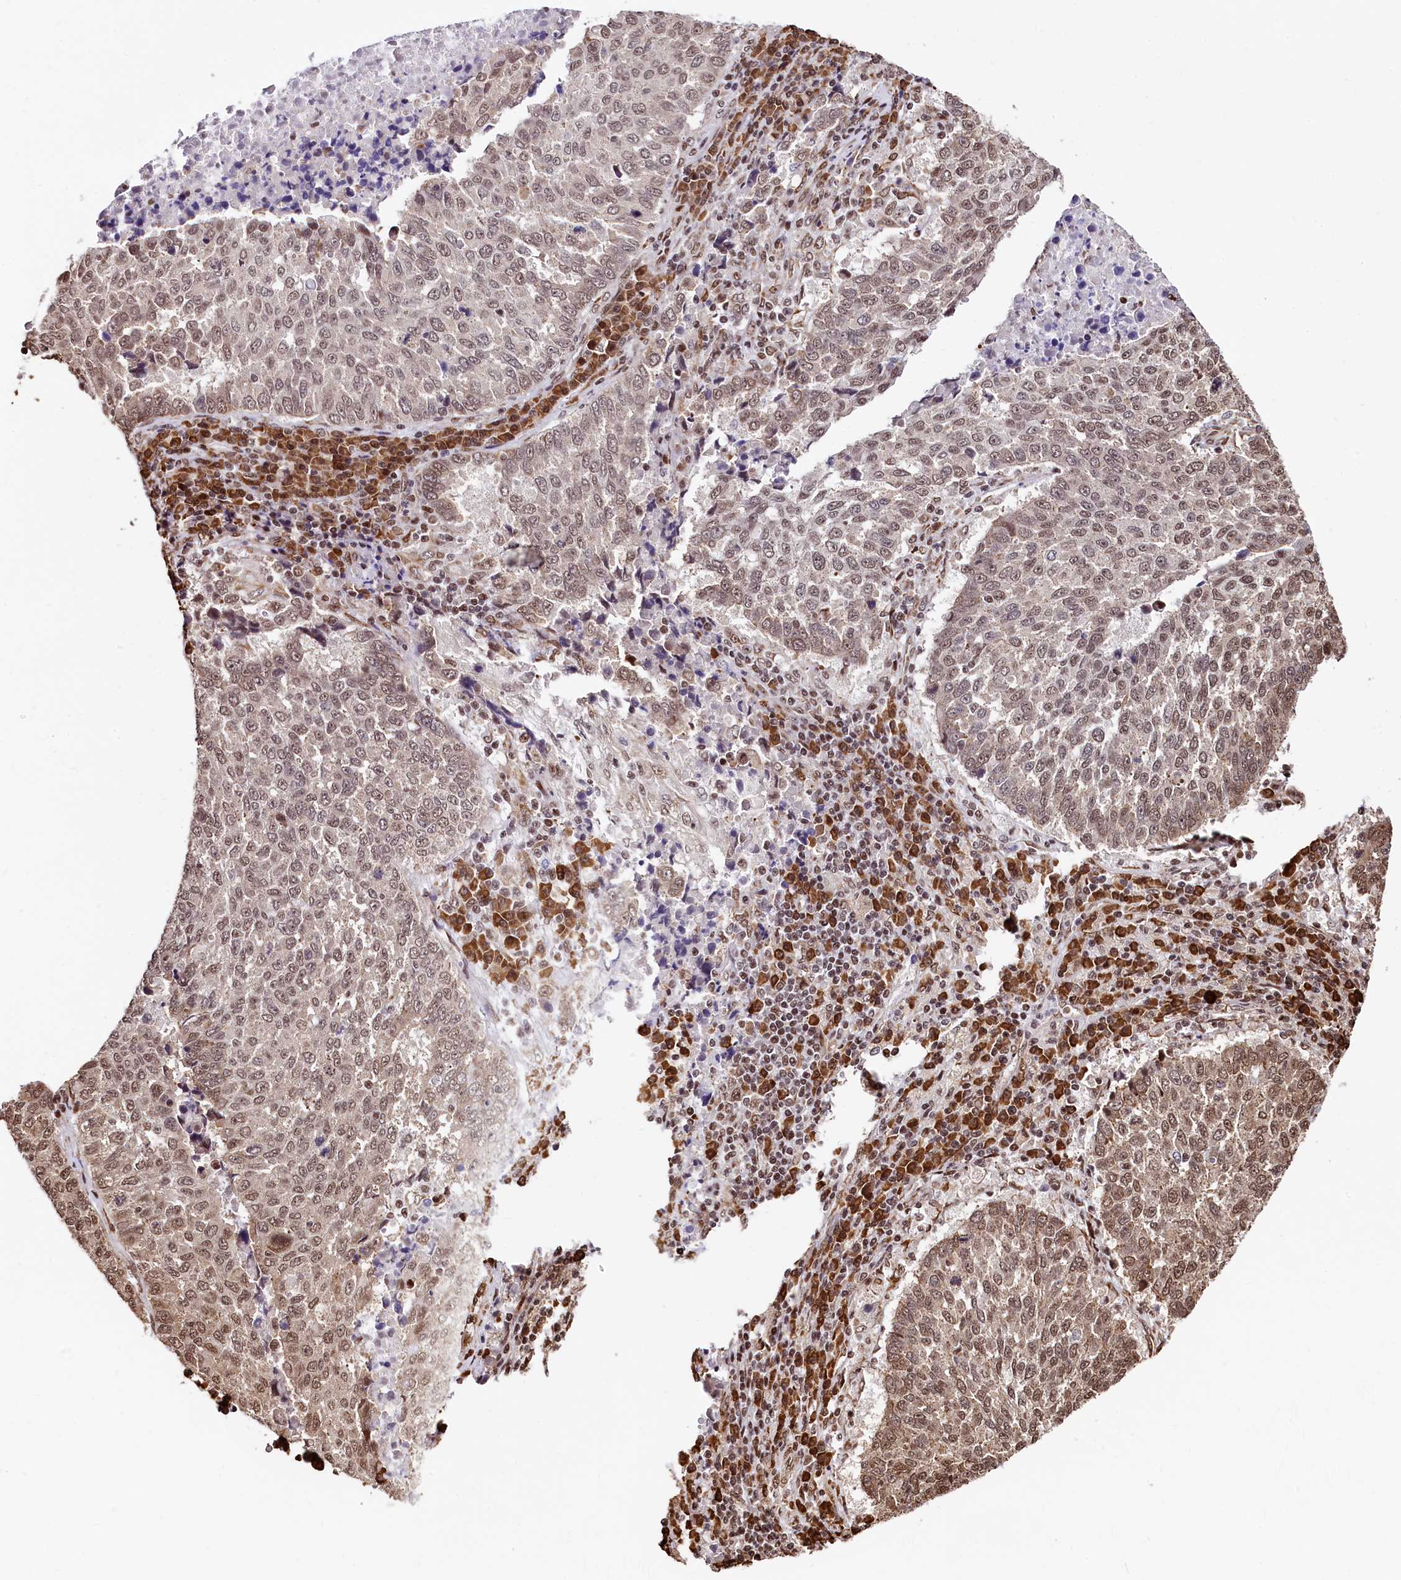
{"staining": {"intensity": "moderate", "quantity": "25%-75%", "location": "cytoplasmic/membranous,nuclear"}, "tissue": "lung cancer", "cell_type": "Tumor cells", "image_type": "cancer", "snomed": [{"axis": "morphology", "description": "Squamous cell carcinoma, NOS"}, {"axis": "topography", "description": "Lung"}], "caption": "Protein expression analysis of human lung cancer (squamous cell carcinoma) reveals moderate cytoplasmic/membranous and nuclear staining in about 25%-75% of tumor cells.", "gene": "PDS5B", "patient": {"sex": "male", "age": 73}}